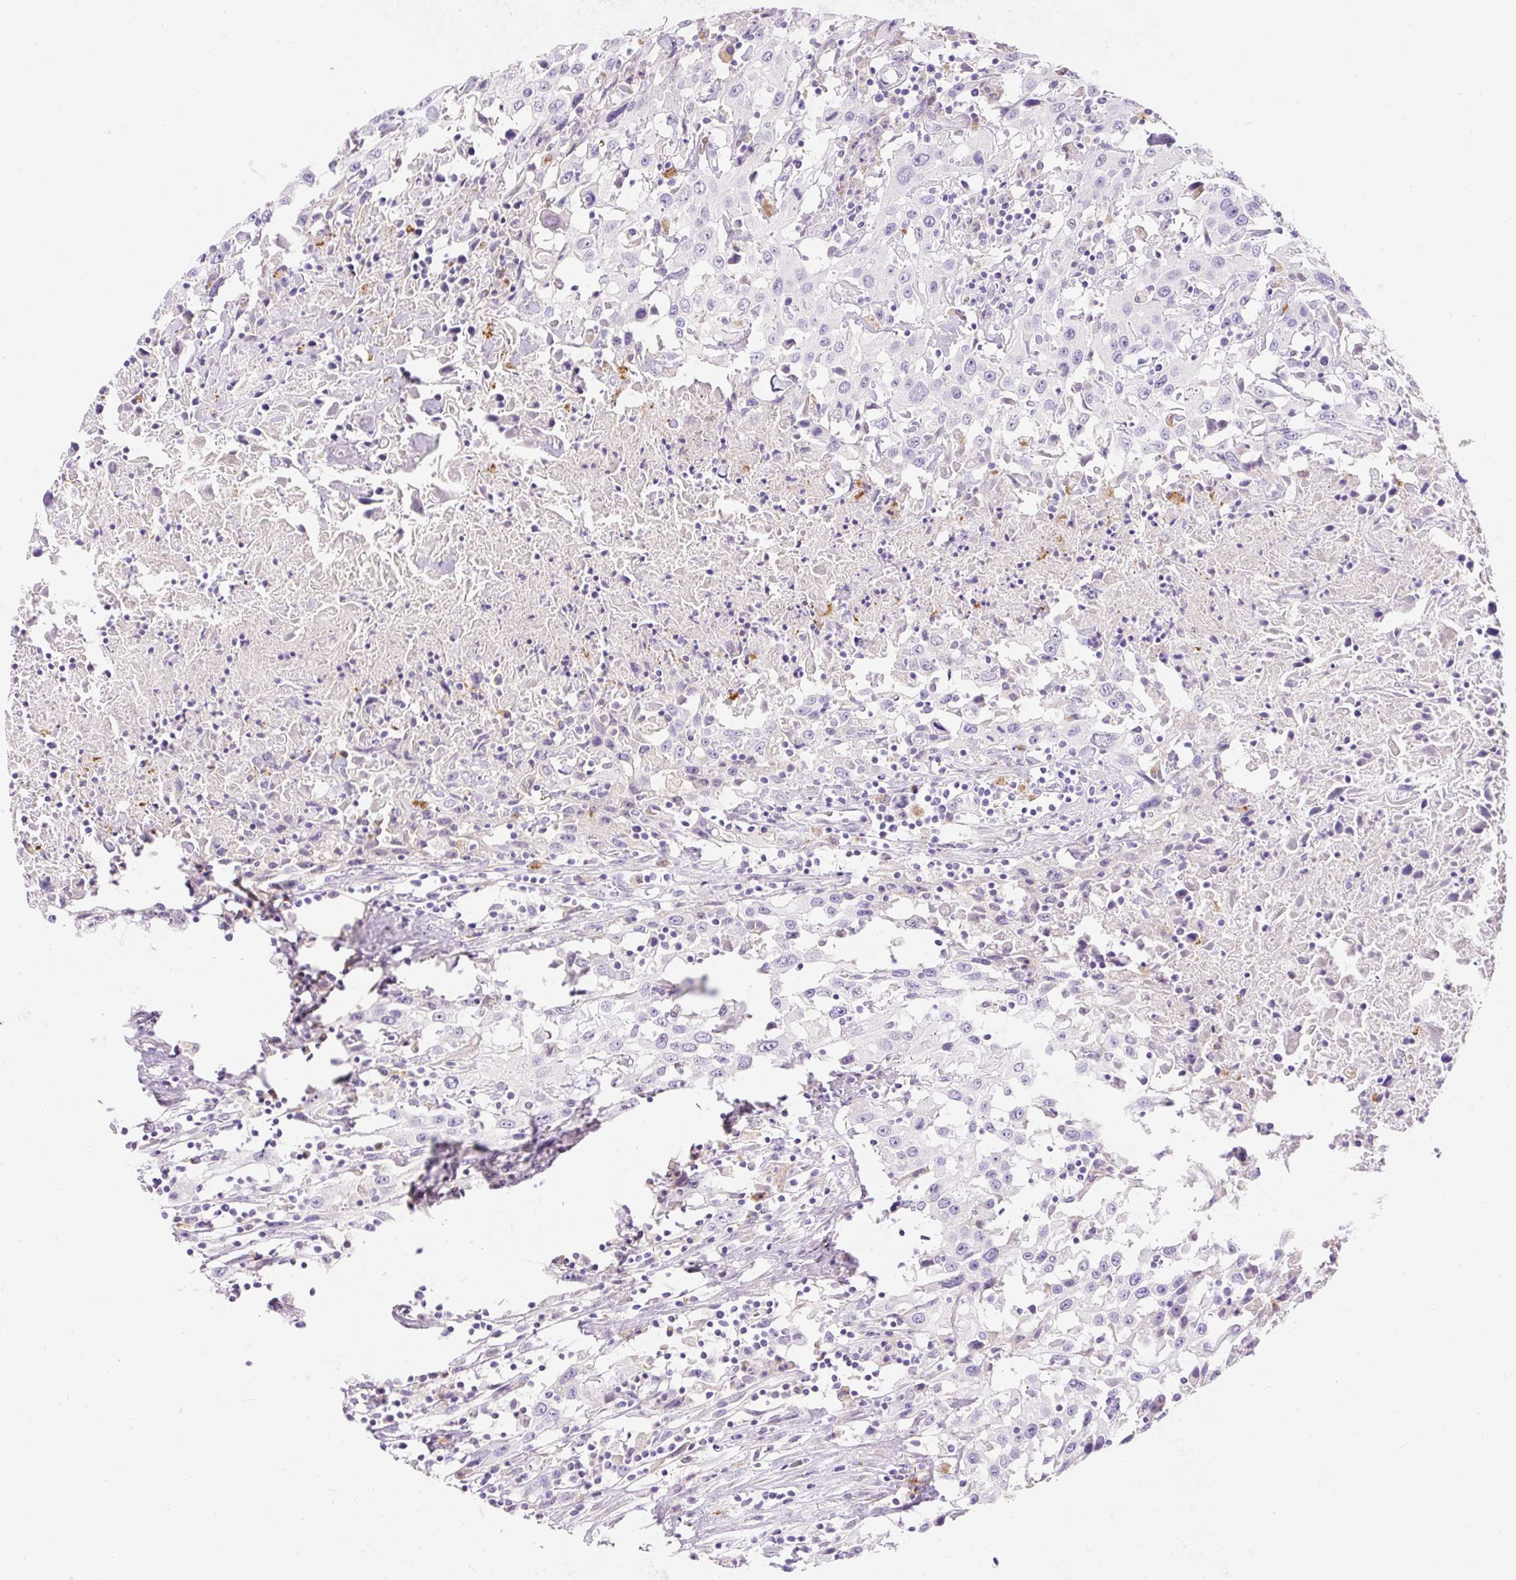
{"staining": {"intensity": "negative", "quantity": "none", "location": "none"}, "tissue": "urothelial cancer", "cell_type": "Tumor cells", "image_type": "cancer", "snomed": [{"axis": "morphology", "description": "Urothelial carcinoma, High grade"}, {"axis": "topography", "description": "Urinary bladder"}], "caption": "Protein analysis of urothelial cancer reveals no significant staining in tumor cells.", "gene": "TMEM150C", "patient": {"sex": "male", "age": 61}}